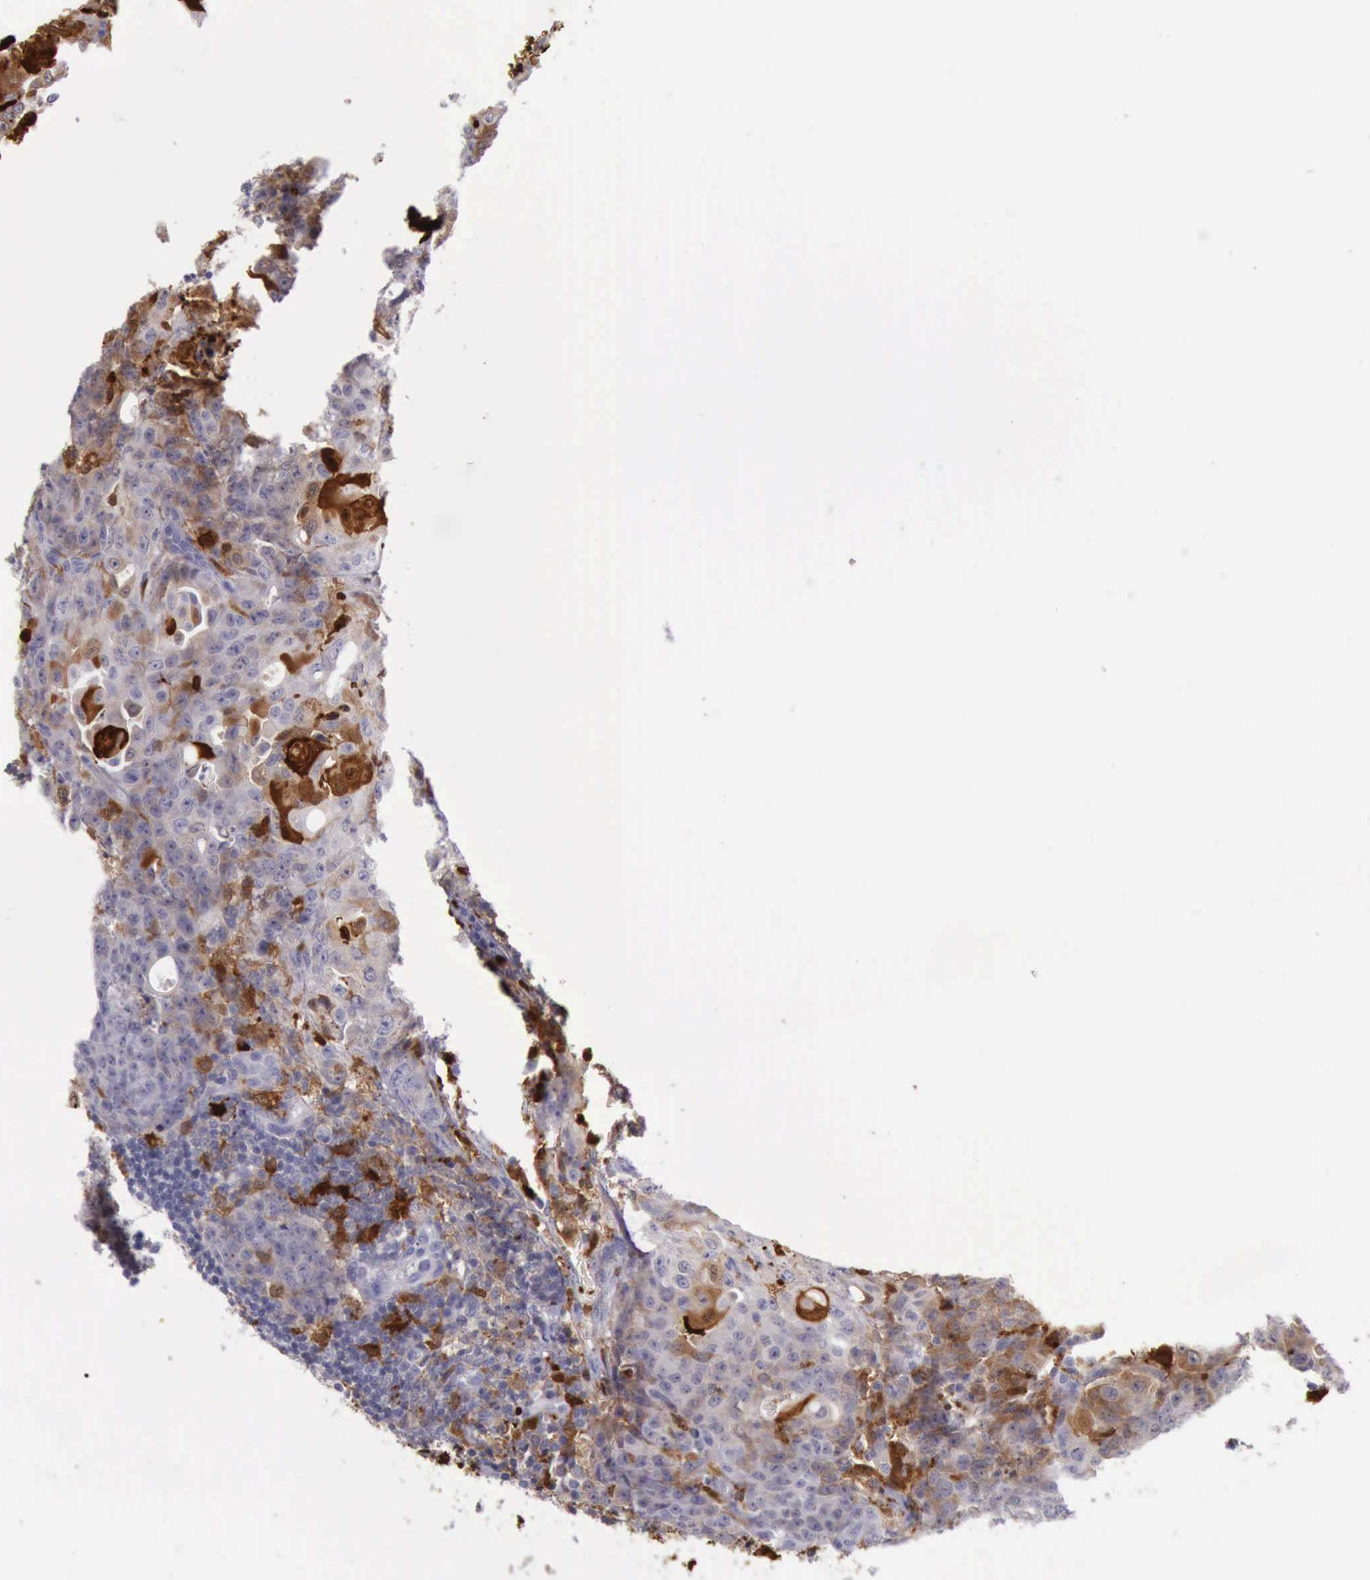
{"staining": {"intensity": "strong", "quantity": "25%-75%", "location": "cytoplasmic/membranous,nuclear"}, "tissue": "lymph node", "cell_type": "Germinal center cells", "image_type": "normal", "snomed": [{"axis": "morphology", "description": "Normal tissue, NOS"}, {"axis": "topography", "description": "Lymph node"}], "caption": "The photomicrograph demonstrates a brown stain indicating the presence of a protein in the cytoplasmic/membranous,nuclear of germinal center cells in lymph node.", "gene": "CSTA", "patient": {"sex": "female", "age": 42}}